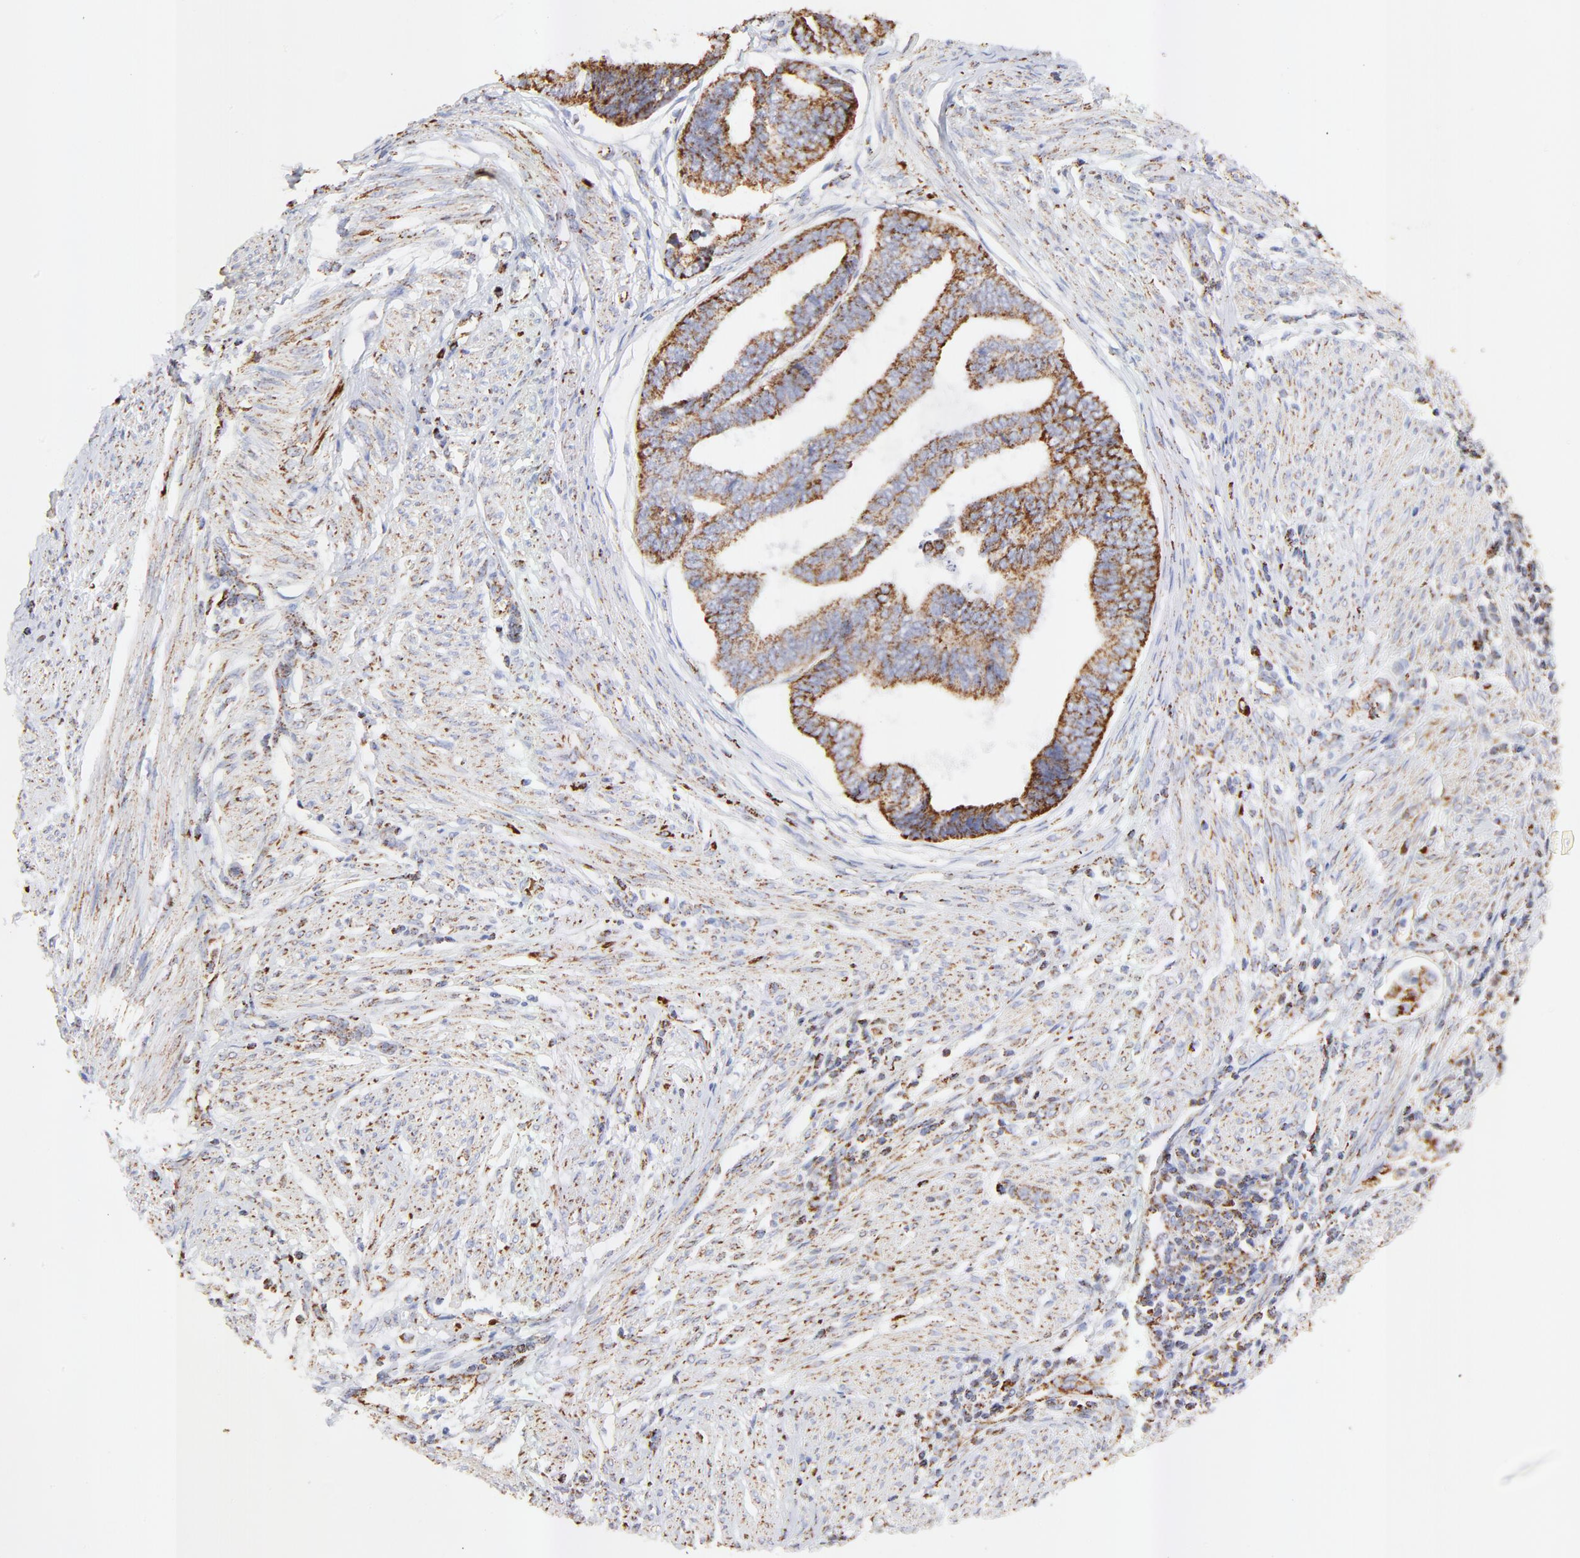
{"staining": {"intensity": "strong", "quantity": ">75%", "location": "cytoplasmic/membranous"}, "tissue": "endometrial cancer", "cell_type": "Tumor cells", "image_type": "cancer", "snomed": [{"axis": "morphology", "description": "Adenocarcinoma, NOS"}, {"axis": "topography", "description": "Endometrium"}], "caption": "Endometrial cancer was stained to show a protein in brown. There is high levels of strong cytoplasmic/membranous staining in approximately >75% of tumor cells.", "gene": "COX4I1", "patient": {"sex": "female", "age": 75}}